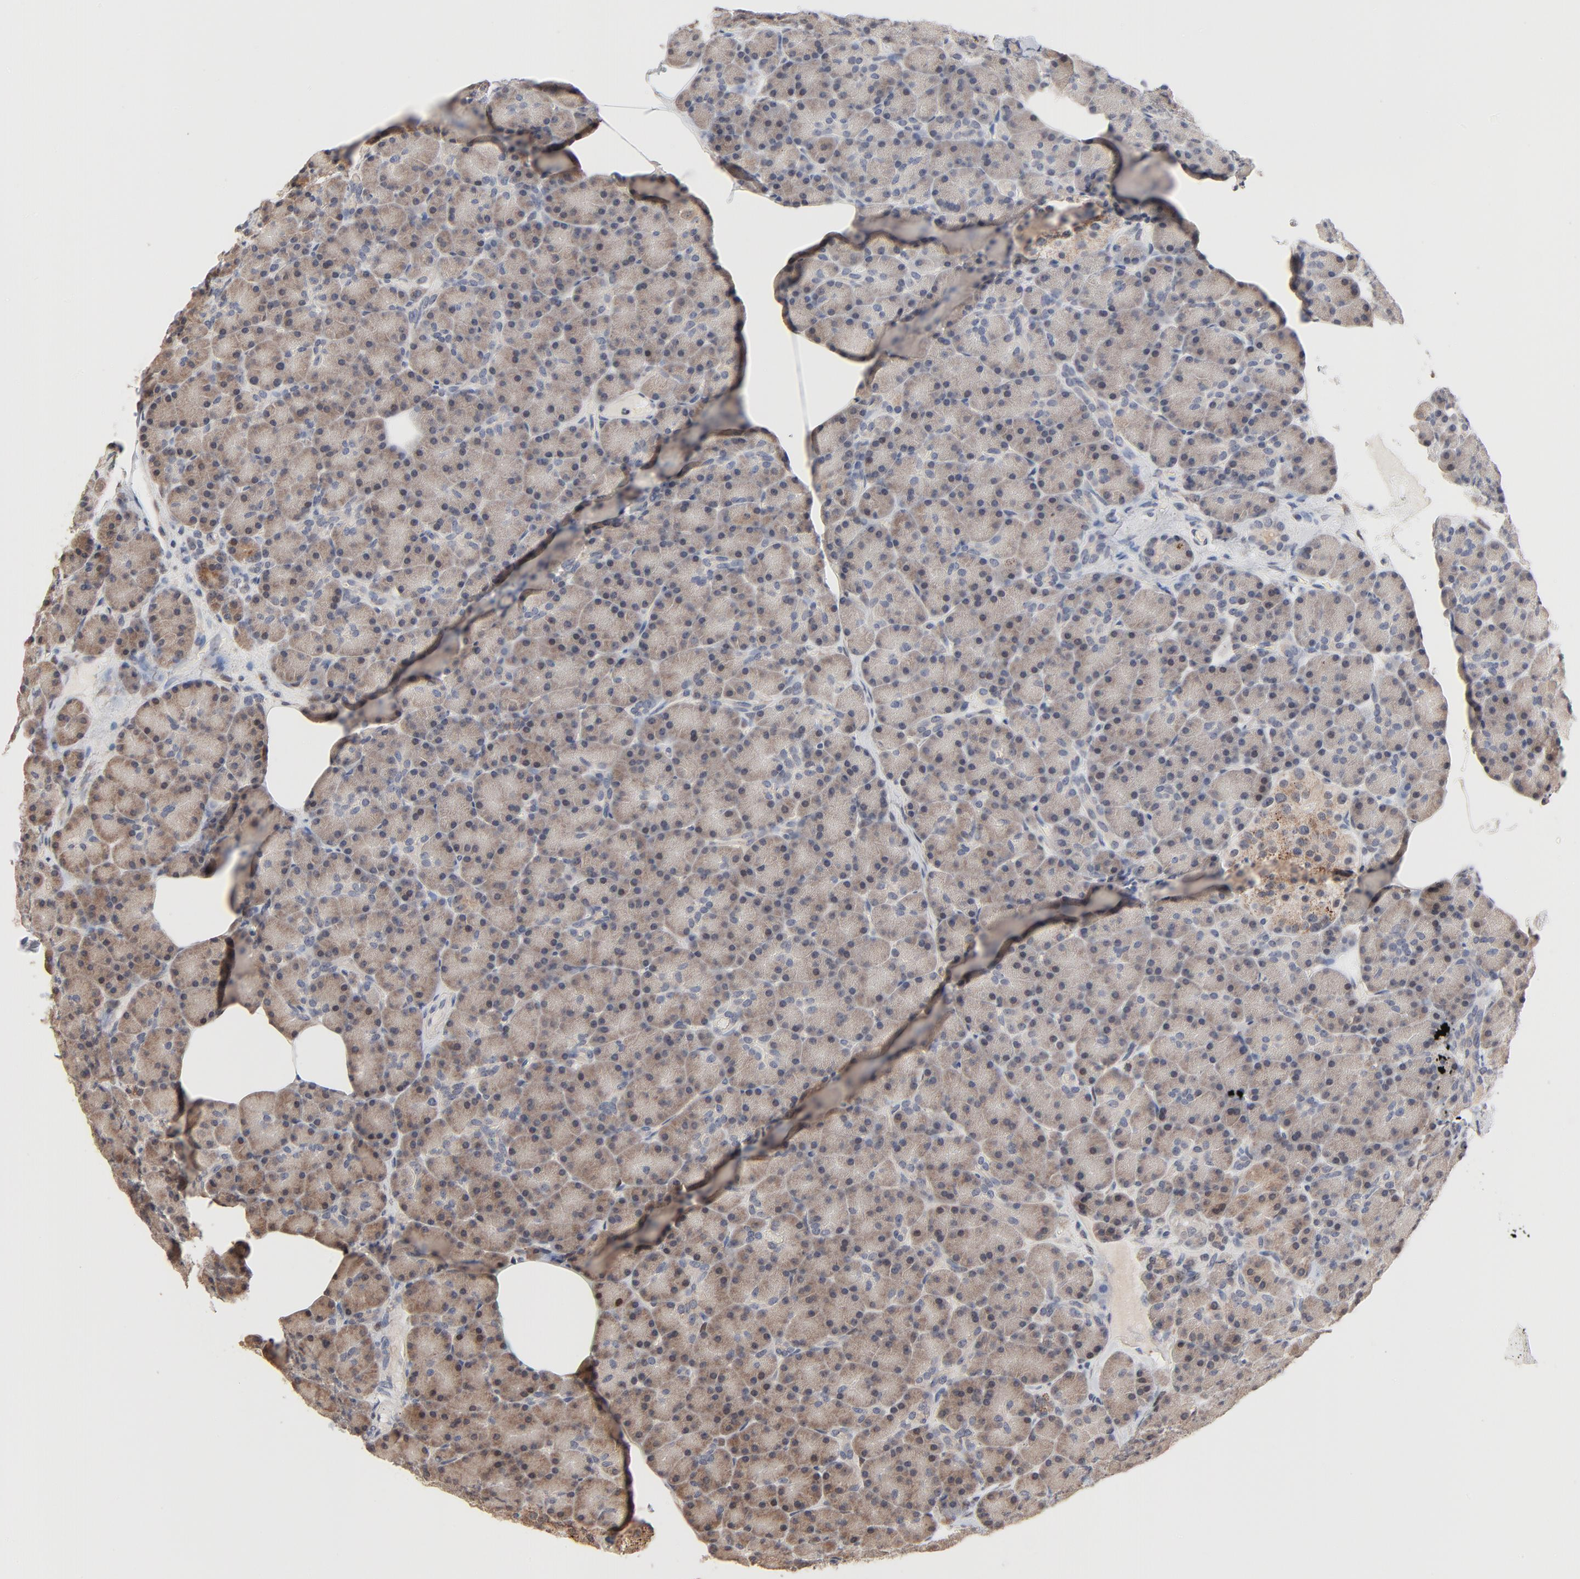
{"staining": {"intensity": "moderate", "quantity": ">75%", "location": "cytoplasmic/membranous"}, "tissue": "pancreas", "cell_type": "Exocrine glandular cells", "image_type": "normal", "snomed": [{"axis": "morphology", "description": "Normal tissue, NOS"}, {"axis": "topography", "description": "Pancreas"}], "caption": "Immunohistochemical staining of normal human pancreas displays medium levels of moderate cytoplasmic/membranous expression in about >75% of exocrine glandular cells.", "gene": "MSL2", "patient": {"sex": "female", "age": 43}}